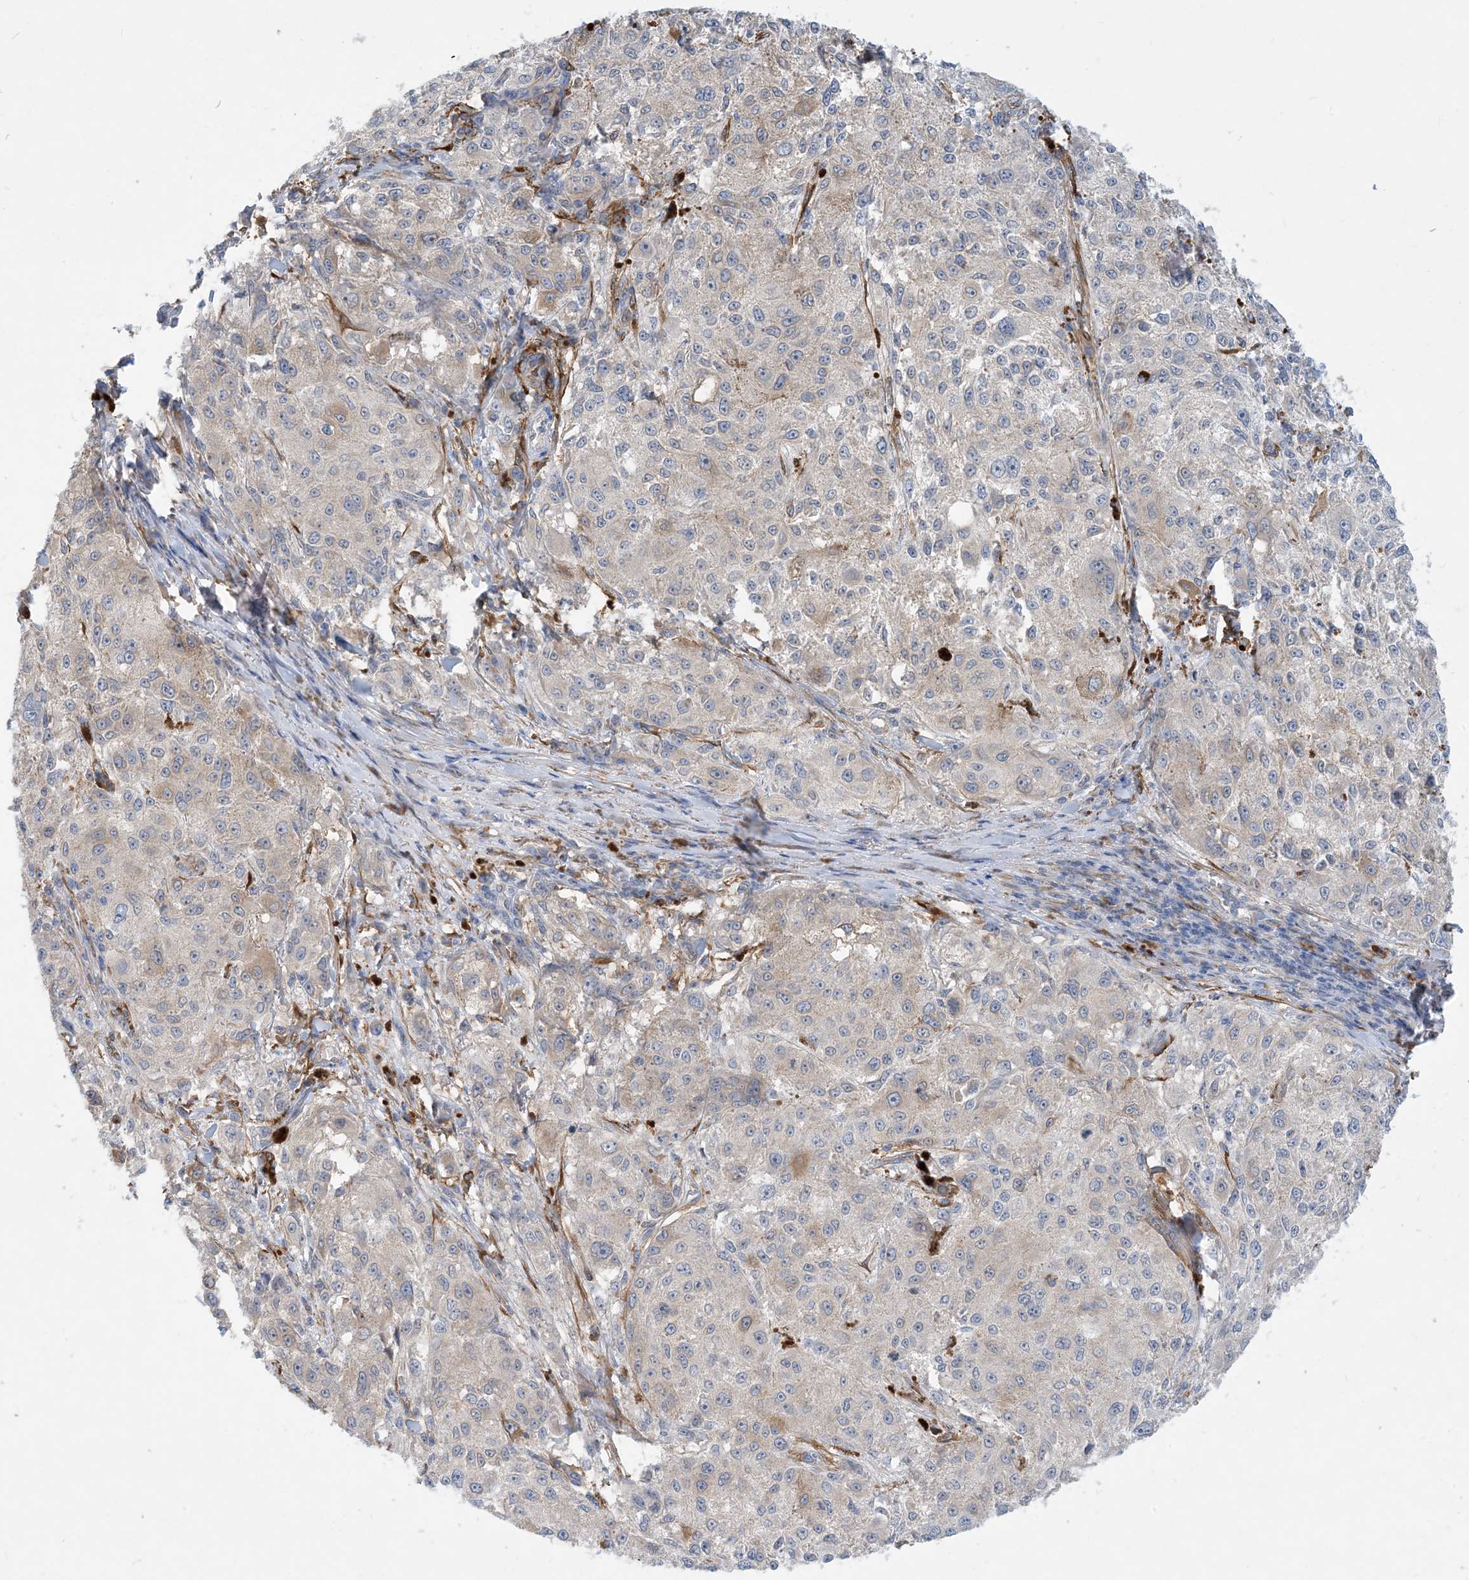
{"staining": {"intensity": "weak", "quantity": "<25%", "location": "cytoplasmic/membranous"}, "tissue": "melanoma", "cell_type": "Tumor cells", "image_type": "cancer", "snomed": [{"axis": "morphology", "description": "Necrosis, NOS"}, {"axis": "morphology", "description": "Malignant melanoma, NOS"}, {"axis": "topography", "description": "Skin"}], "caption": "Tumor cells are negative for protein expression in human melanoma.", "gene": "EIF2A", "patient": {"sex": "female", "age": 87}}